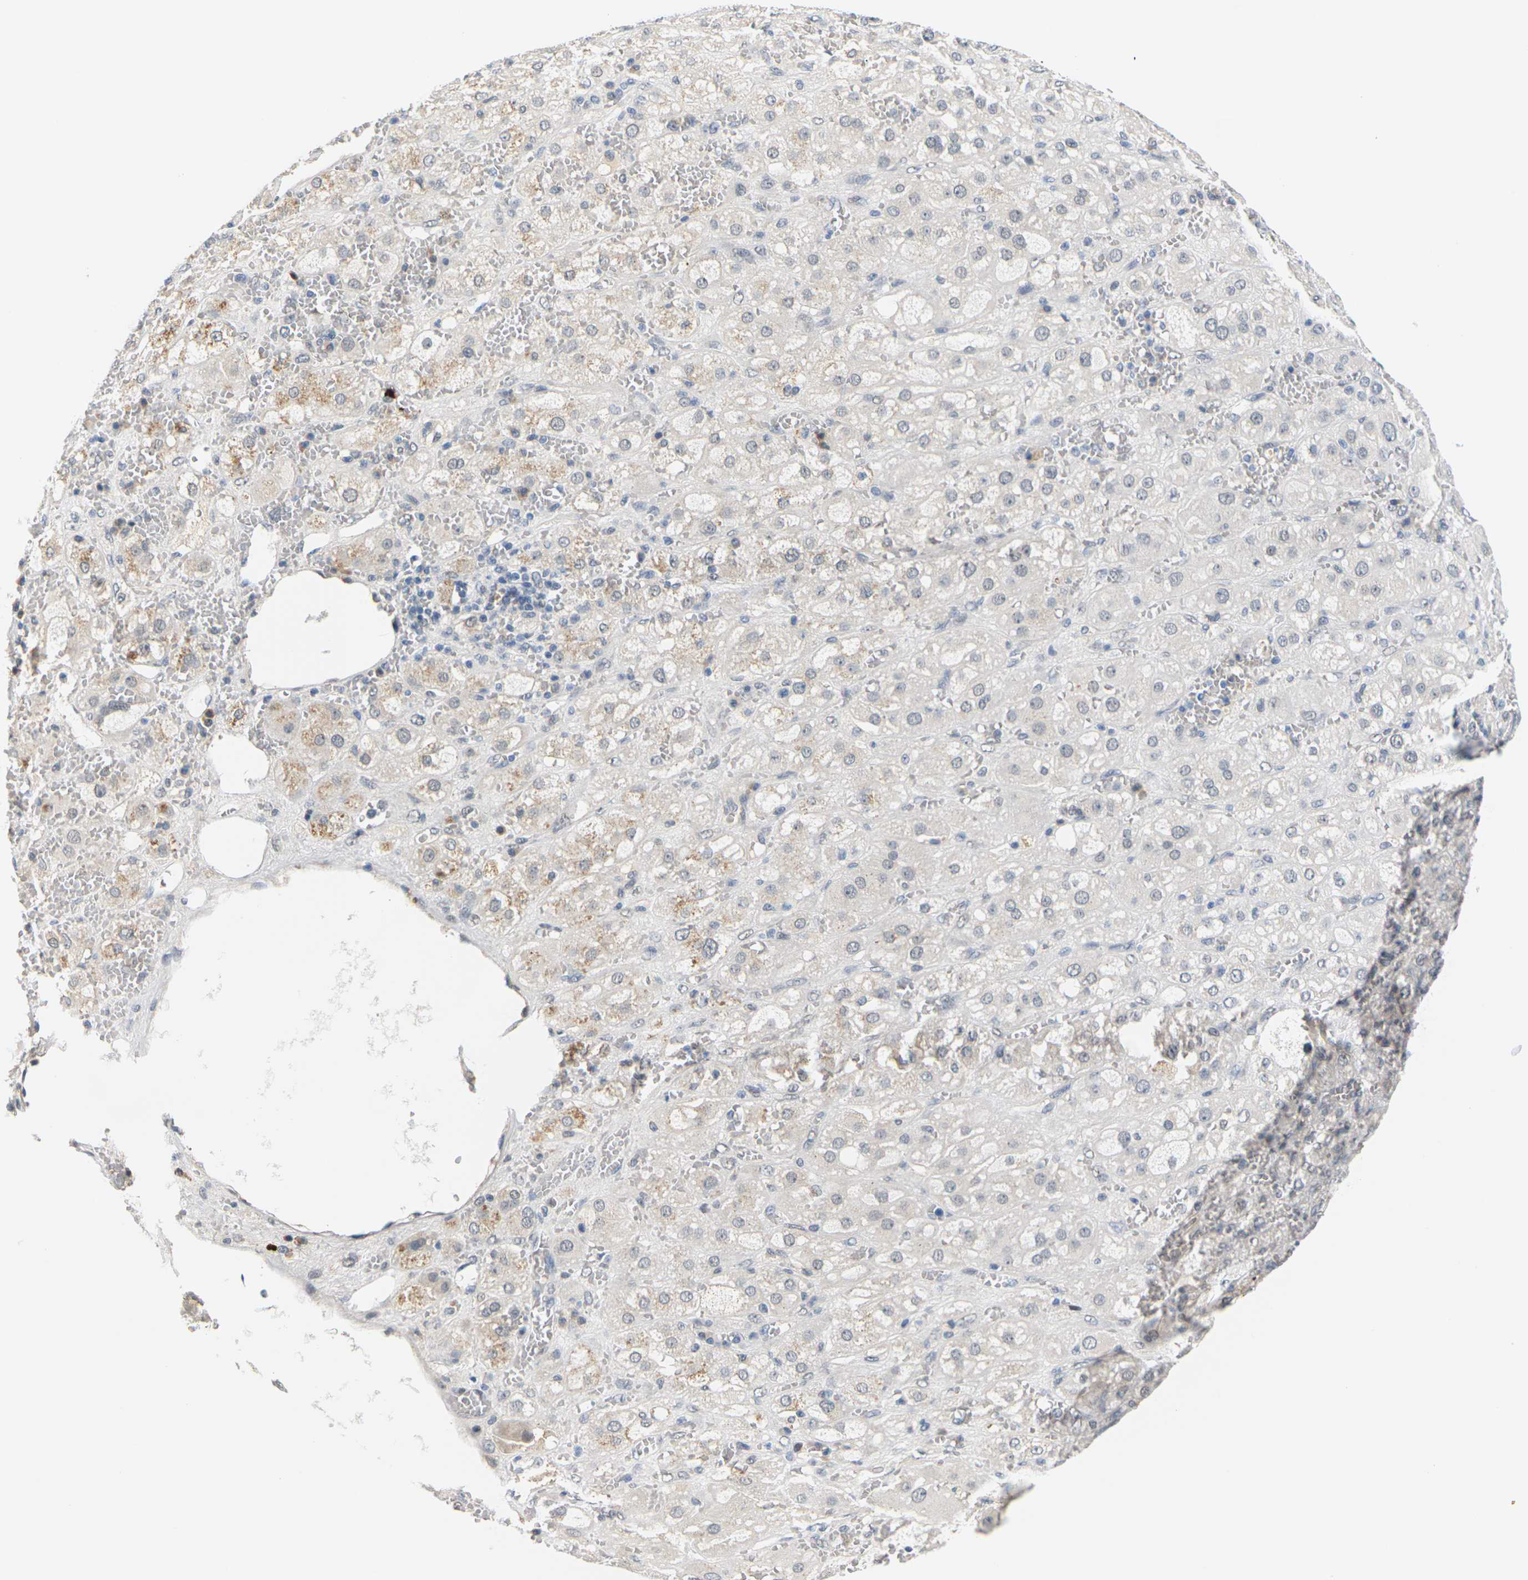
{"staining": {"intensity": "moderate", "quantity": "<25%", "location": "nuclear"}, "tissue": "adrenal gland", "cell_type": "Glandular cells", "image_type": "normal", "snomed": [{"axis": "morphology", "description": "Normal tissue, NOS"}, {"axis": "topography", "description": "Adrenal gland"}], "caption": "Brown immunohistochemical staining in benign human adrenal gland shows moderate nuclear staining in about <25% of glandular cells.", "gene": "PKP2", "patient": {"sex": "female", "age": 47}}